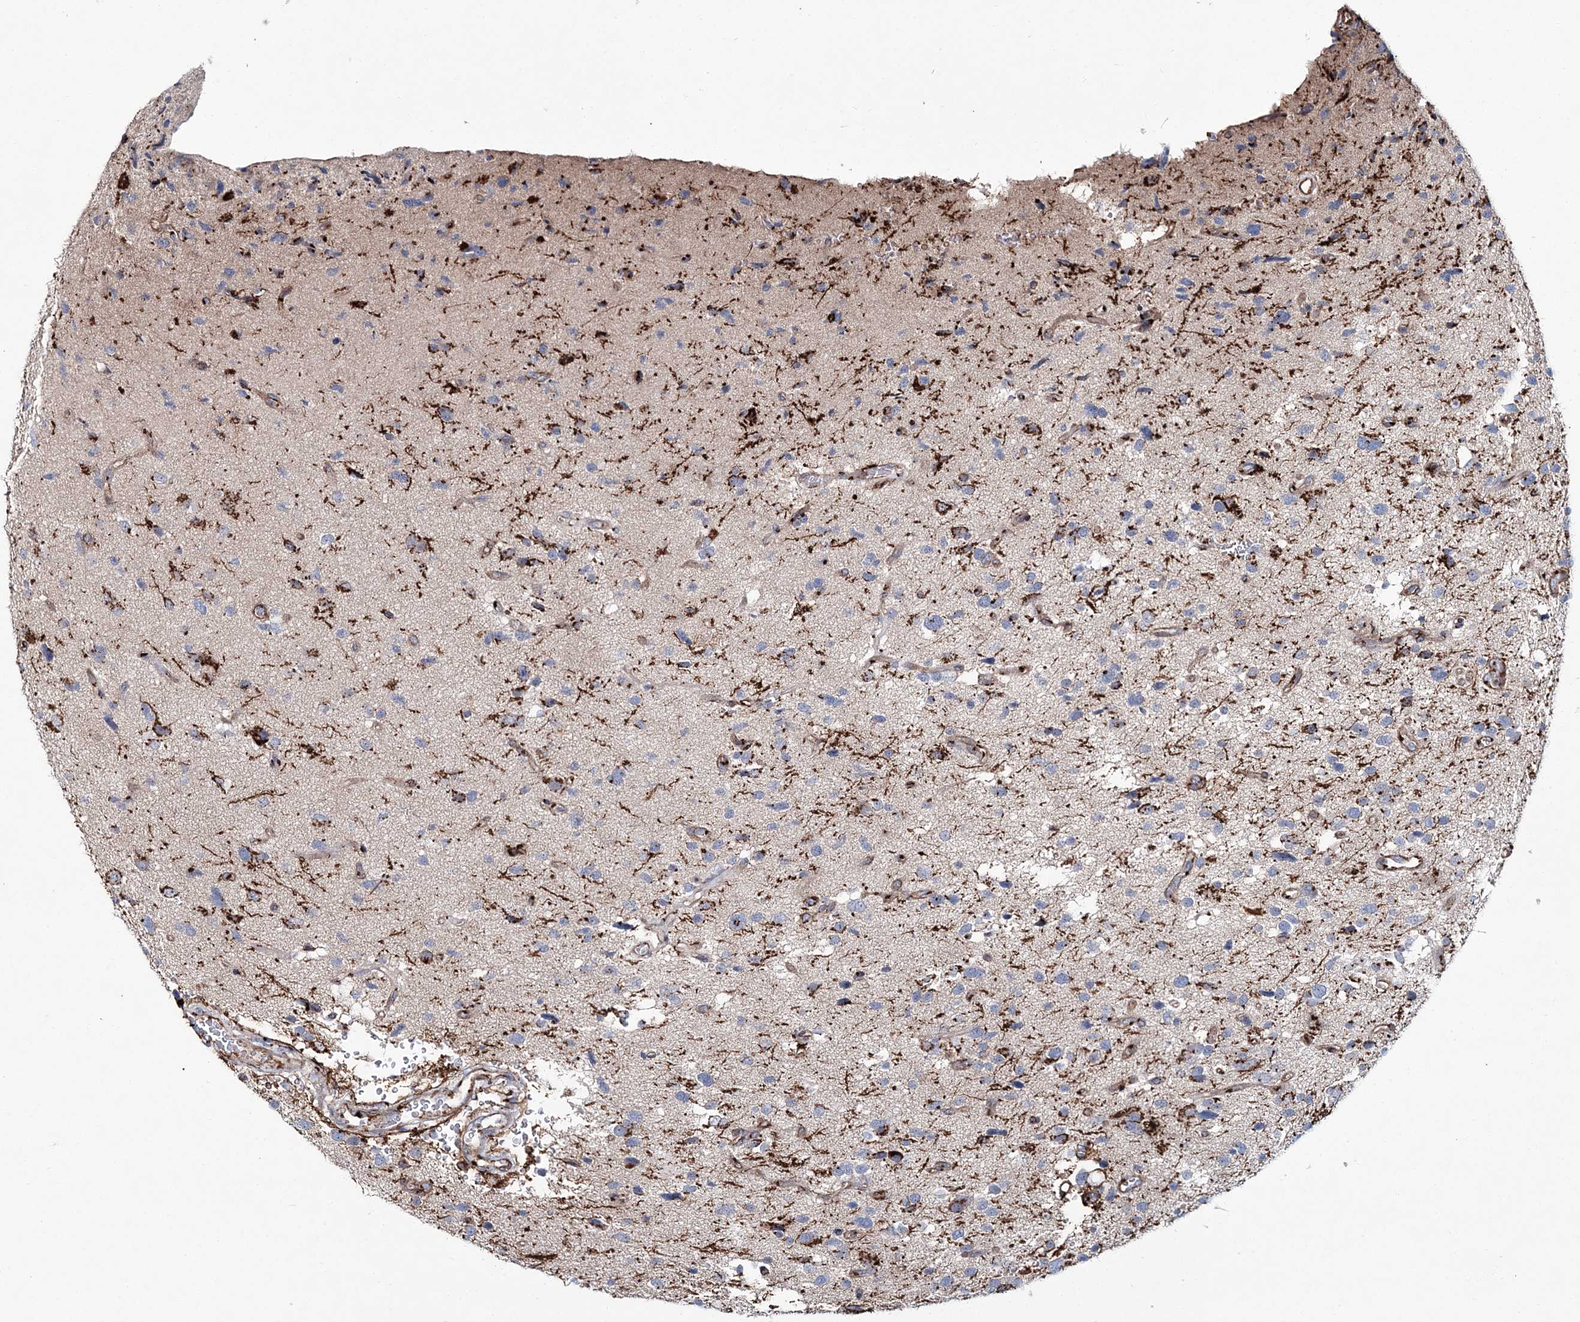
{"staining": {"intensity": "moderate", "quantity": "<25%", "location": "cytoplasmic/membranous"}, "tissue": "glioma", "cell_type": "Tumor cells", "image_type": "cancer", "snomed": [{"axis": "morphology", "description": "Glioma, malignant, High grade"}, {"axis": "topography", "description": "Brain"}], "caption": "Brown immunohistochemical staining in glioma shows moderate cytoplasmic/membranous expression in about <25% of tumor cells.", "gene": "MAN1A2", "patient": {"sex": "male", "age": 33}}